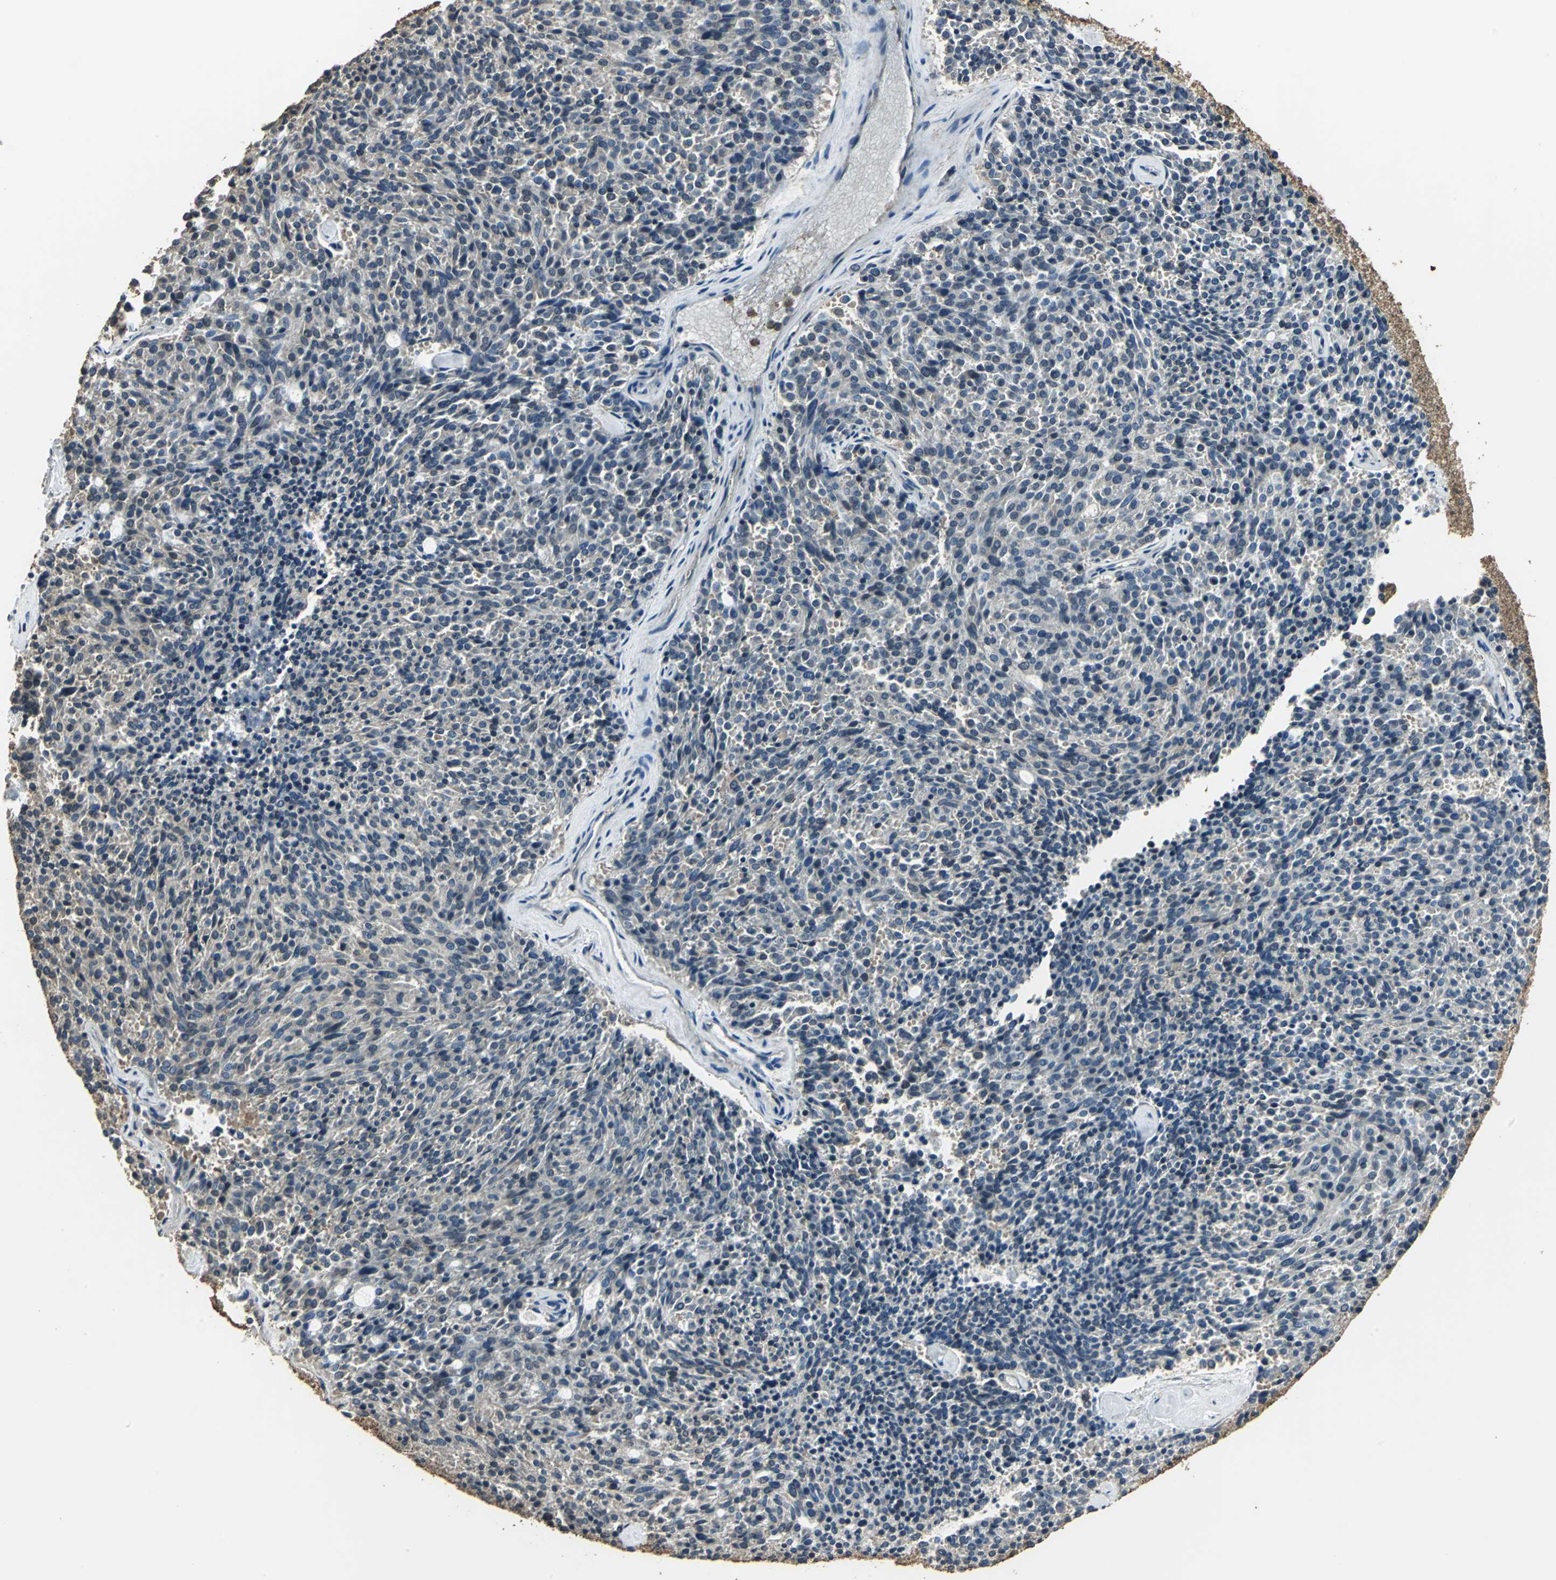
{"staining": {"intensity": "weak", "quantity": "25%-75%", "location": "cytoplasmic/membranous"}, "tissue": "carcinoid", "cell_type": "Tumor cells", "image_type": "cancer", "snomed": [{"axis": "morphology", "description": "Carcinoid, malignant, NOS"}, {"axis": "topography", "description": "Pancreas"}], "caption": "IHC of human malignant carcinoid displays low levels of weak cytoplasmic/membranous expression in about 25%-75% of tumor cells. (DAB (3,3'-diaminobenzidine) IHC with brightfield microscopy, high magnification).", "gene": "TMPRSS4", "patient": {"sex": "female", "age": 54}}